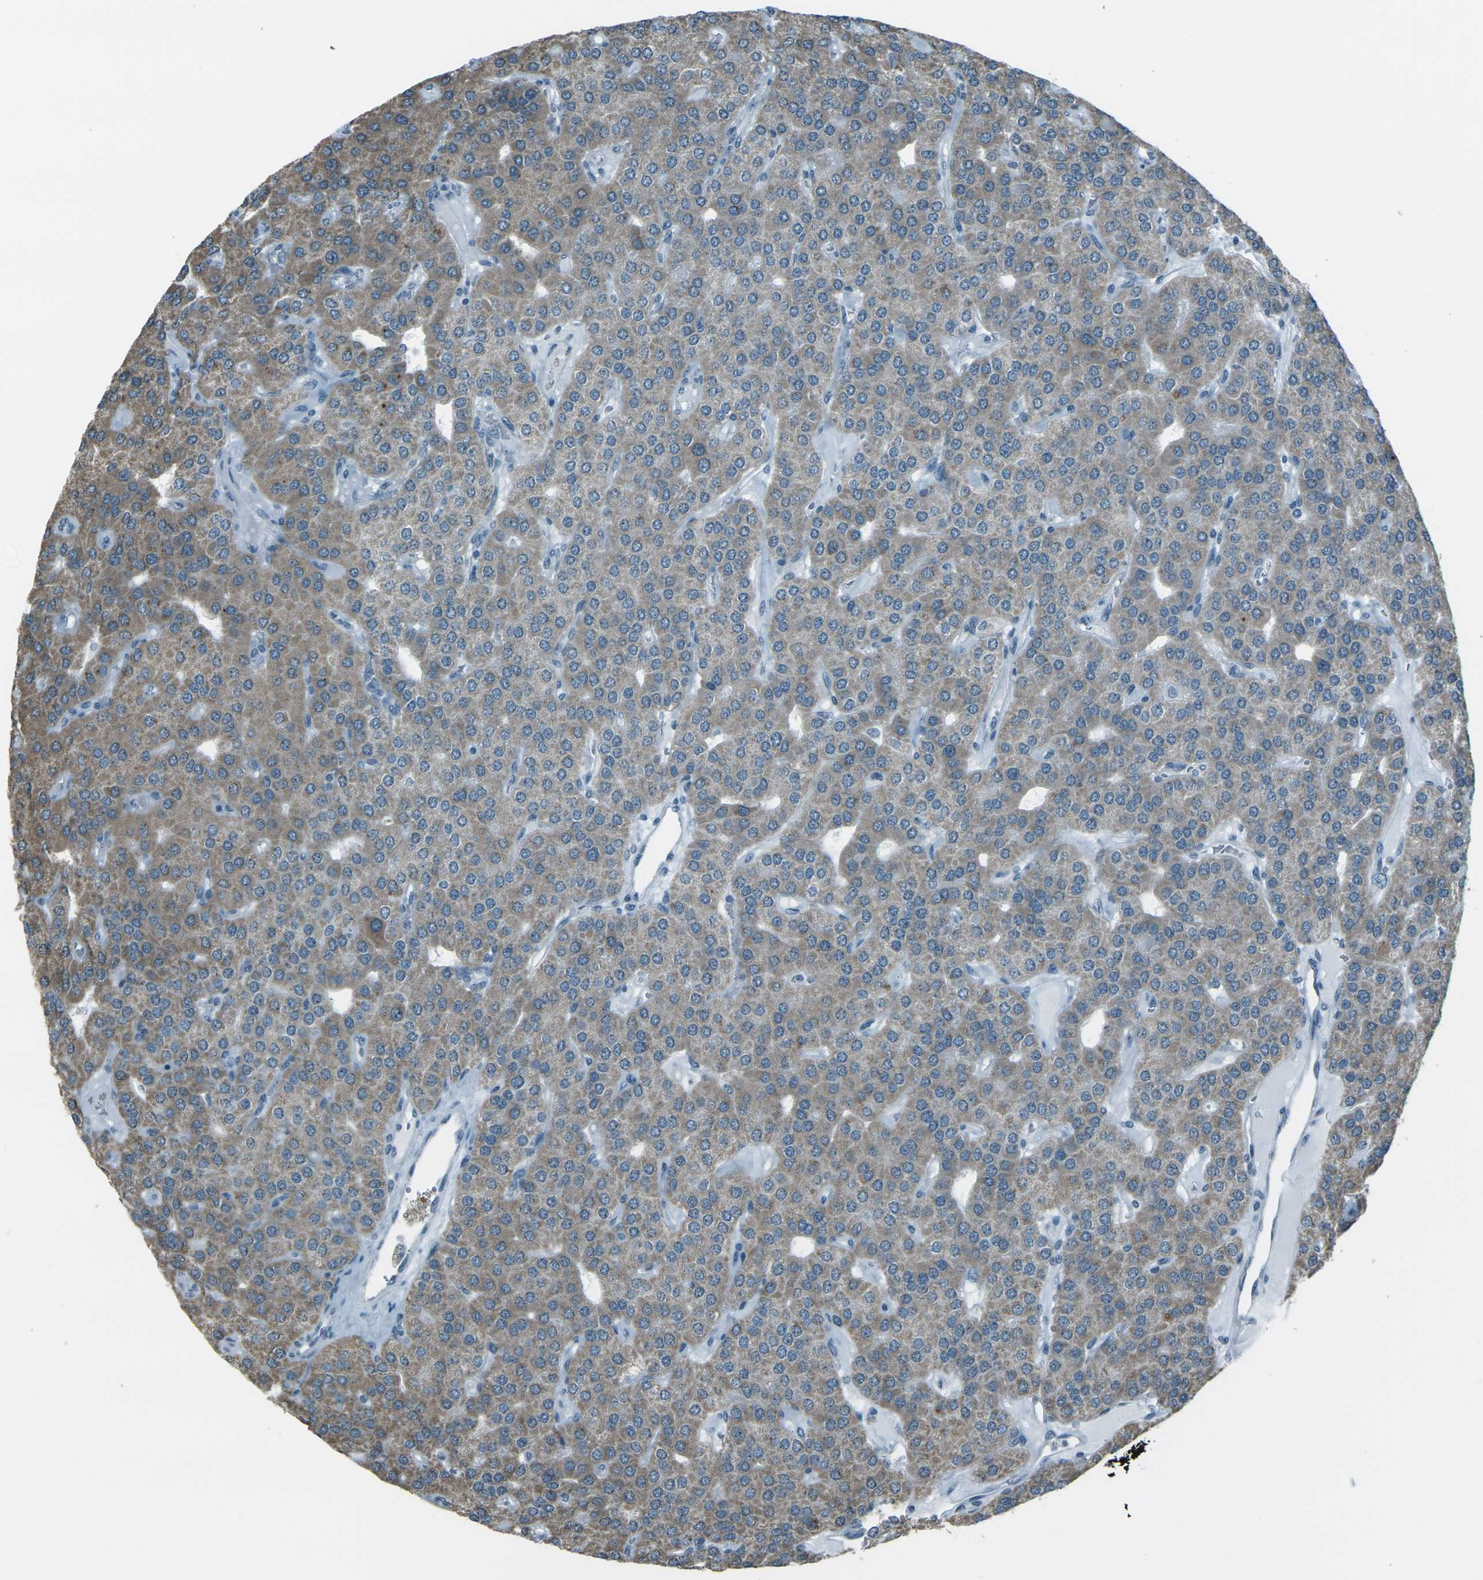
{"staining": {"intensity": "weak", "quantity": ">75%", "location": "cytoplasmic/membranous"}, "tissue": "parathyroid gland", "cell_type": "Glandular cells", "image_type": "normal", "snomed": [{"axis": "morphology", "description": "Normal tissue, NOS"}, {"axis": "morphology", "description": "Adenoma, NOS"}, {"axis": "topography", "description": "Parathyroid gland"}], "caption": "Immunohistochemical staining of benign human parathyroid gland reveals low levels of weak cytoplasmic/membranous expression in about >75% of glandular cells.", "gene": "H2BC1", "patient": {"sex": "female", "age": 86}}